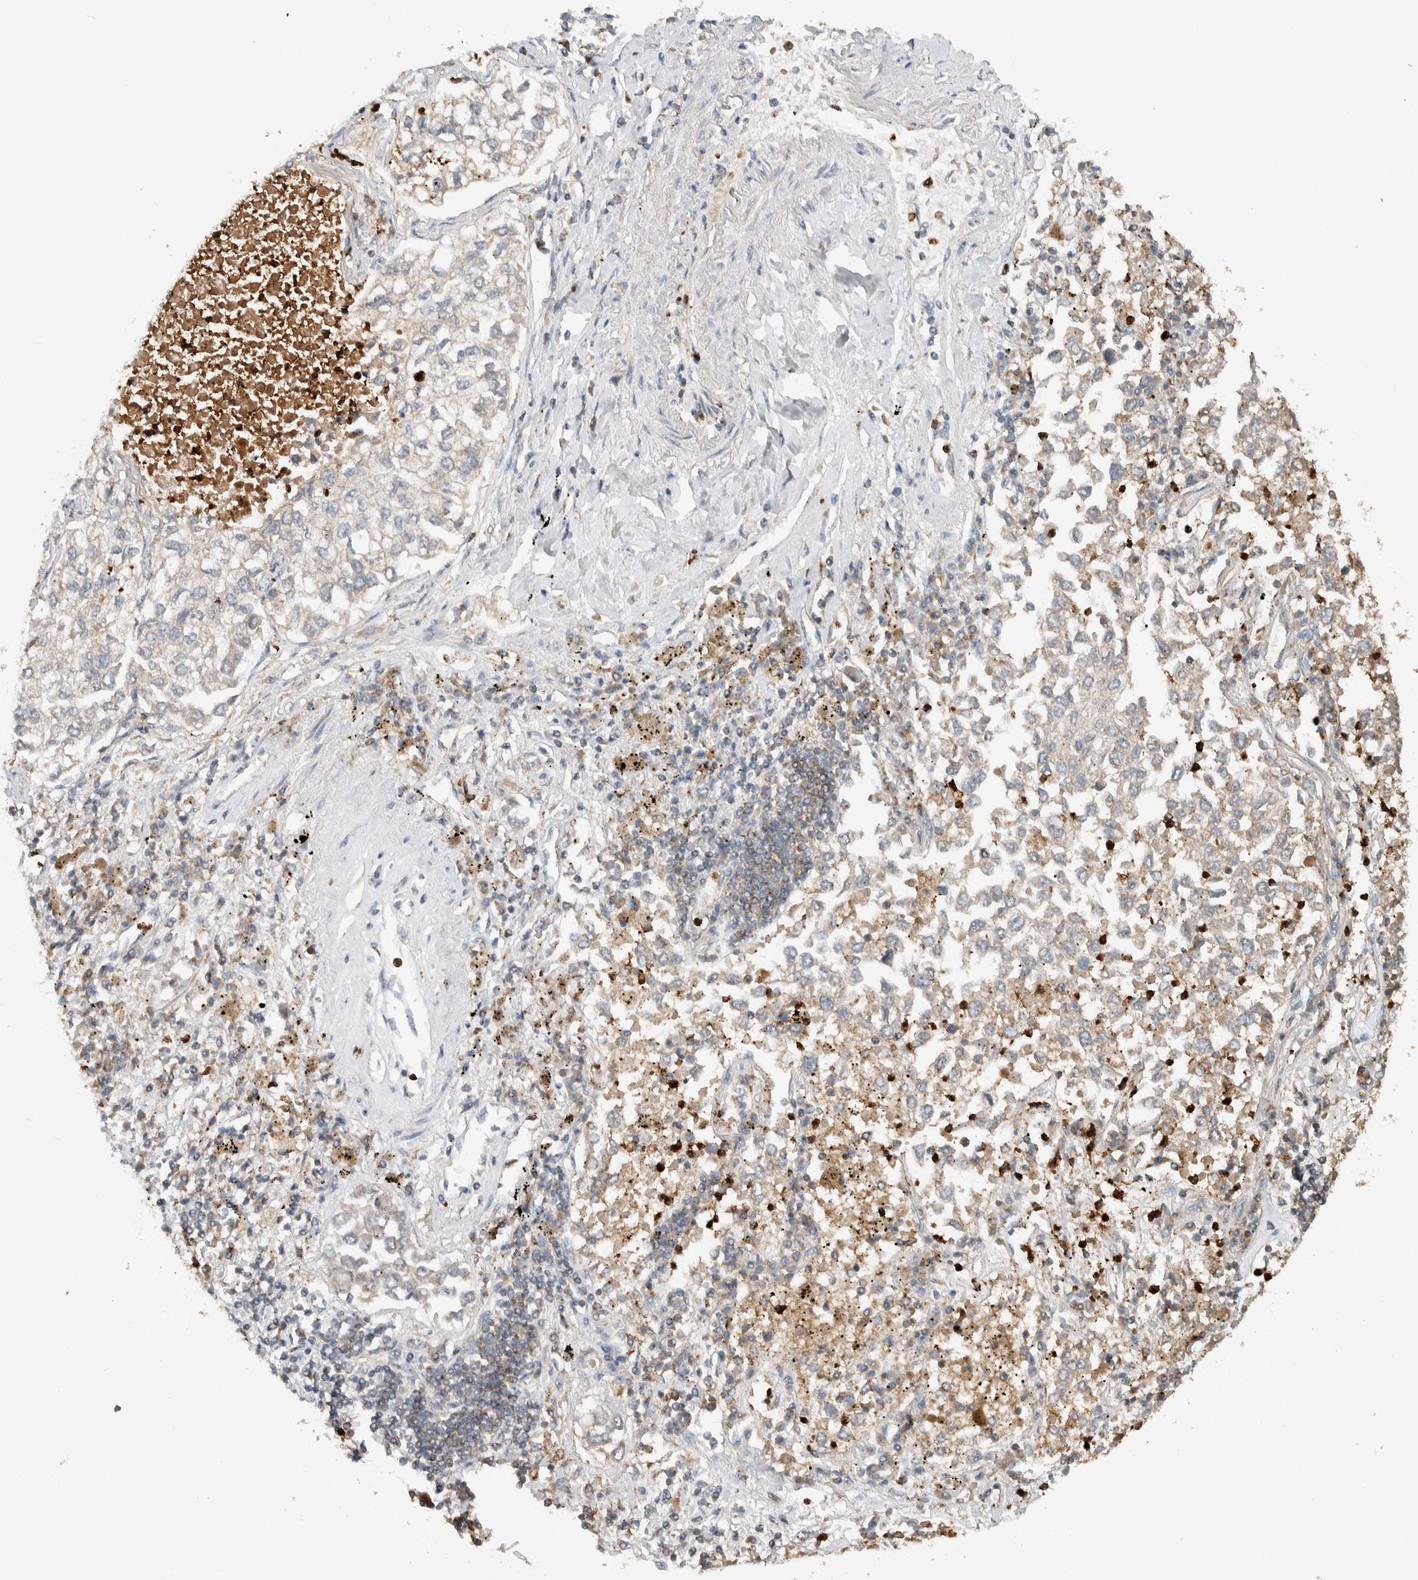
{"staining": {"intensity": "weak", "quantity": "<25%", "location": "cytoplasmic/membranous"}, "tissue": "lung cancer", "cell_type": "Tumor cells", "image_type": "cancer", "snomed": [{"axis": "morphology", "description": "Inflammation, NOS"}, {"axis": "morphology", "description": "Adenocarcinoma, NOS"}, {"axis": "topography", "description": "Lung"}], "caption": "DAB immunohistochemical staining of human adenocarcinoma (lung) exhibits no significant expression in tumor cells.", "gene": "VPS53", "patient": {"sex": "male", "age": 63}}